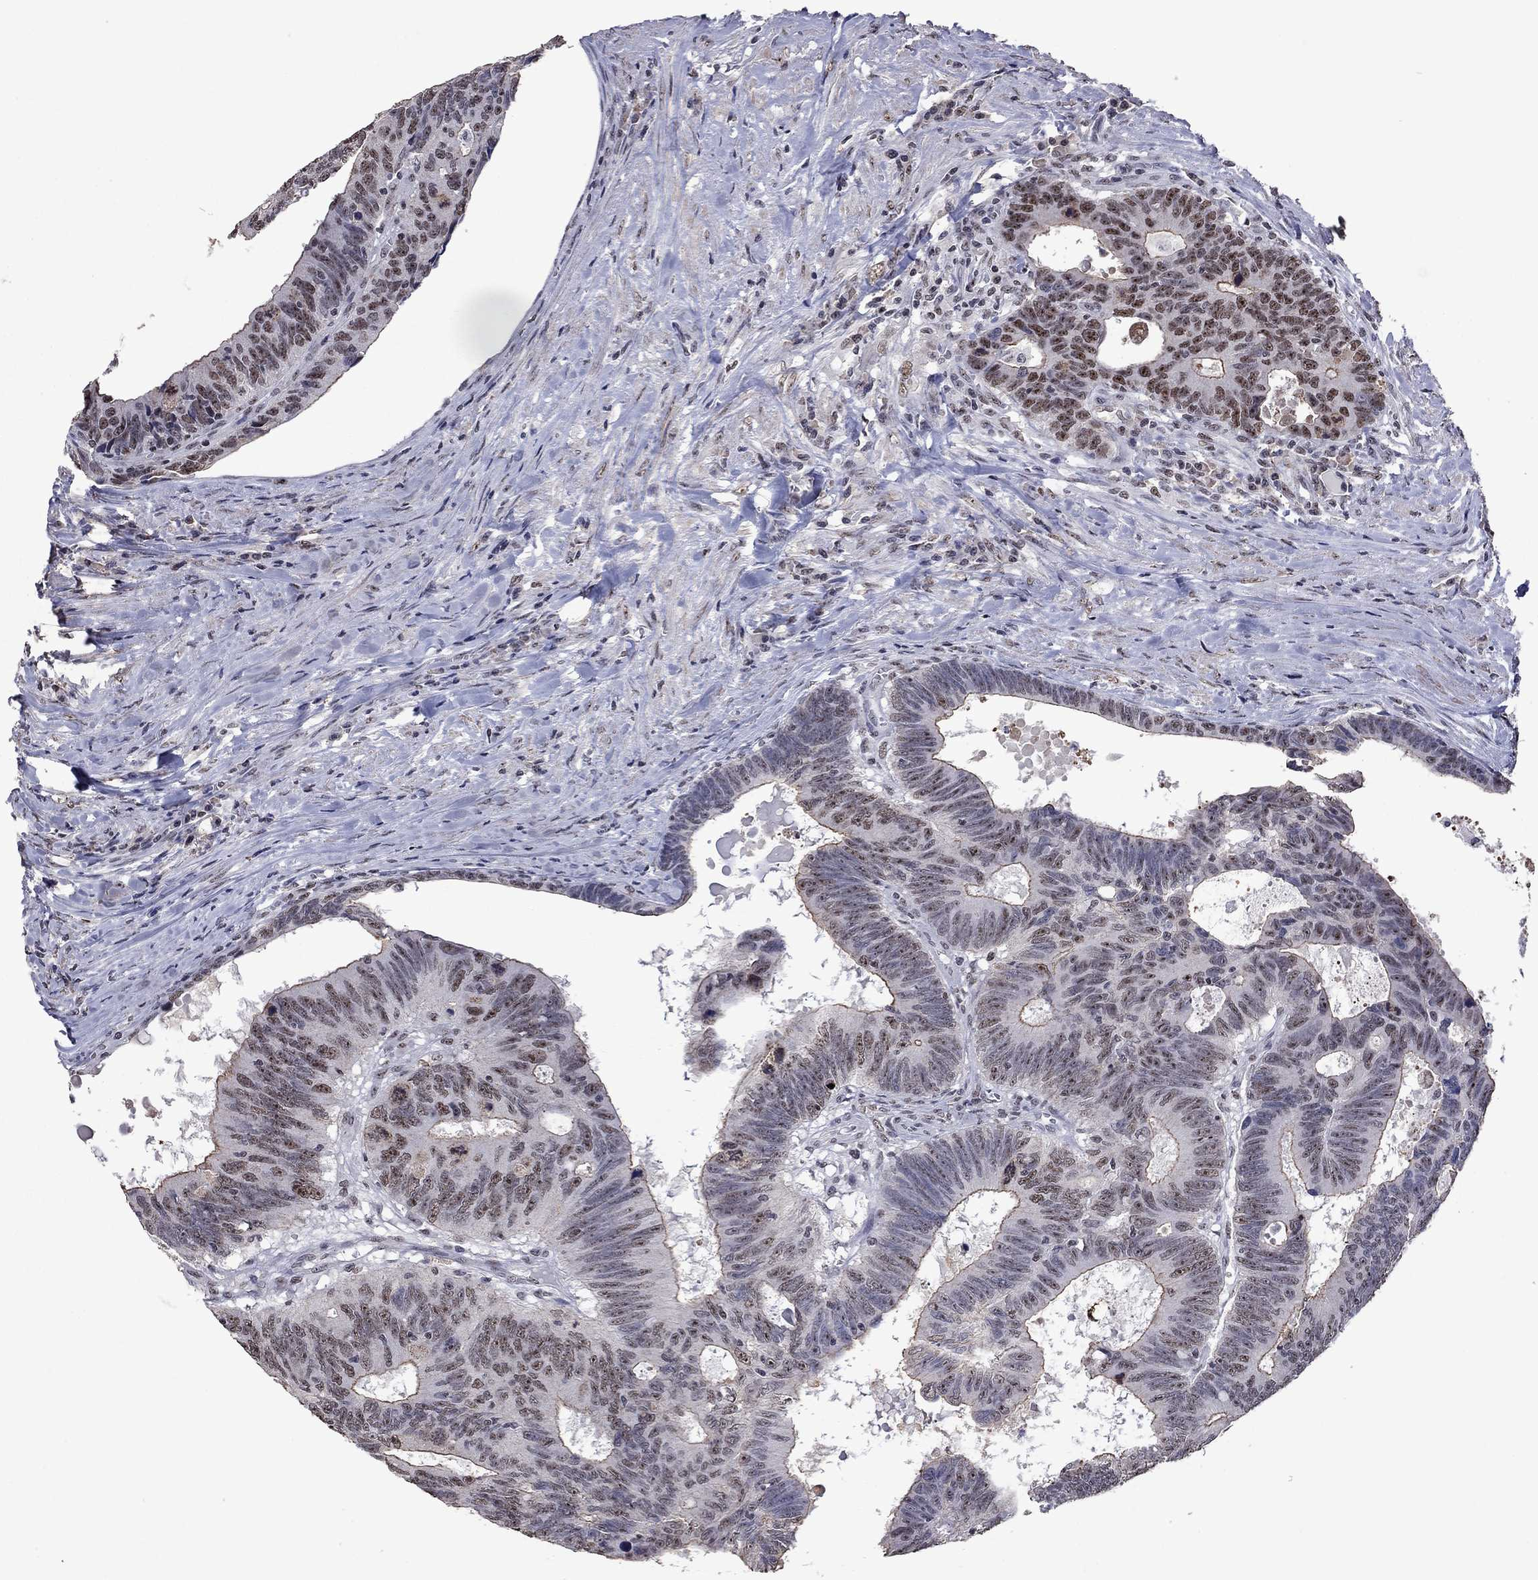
{"staining": {"intensity": "moderate", "quantity": "<25%", "location": "nuclear"}, "tissue": "colorectal cancer", "cell_type": "Tumor cells", "image_type": "cancer", "snomed": [{"axis": "morphology", "description": "Adenocarcinoma, NOS"}, {"axis": "topography", "description": "Colon"}], "caption": "An immunohistochemistry (IHC) micrograph of tumor tissue is shown. Protein staining in brown shows moderate nuclear positivity in adenocarcinoma (colorectal) within tumor cells.", "gene": "SPOUT1", "patient": {"sex": "female", "age": 77}}